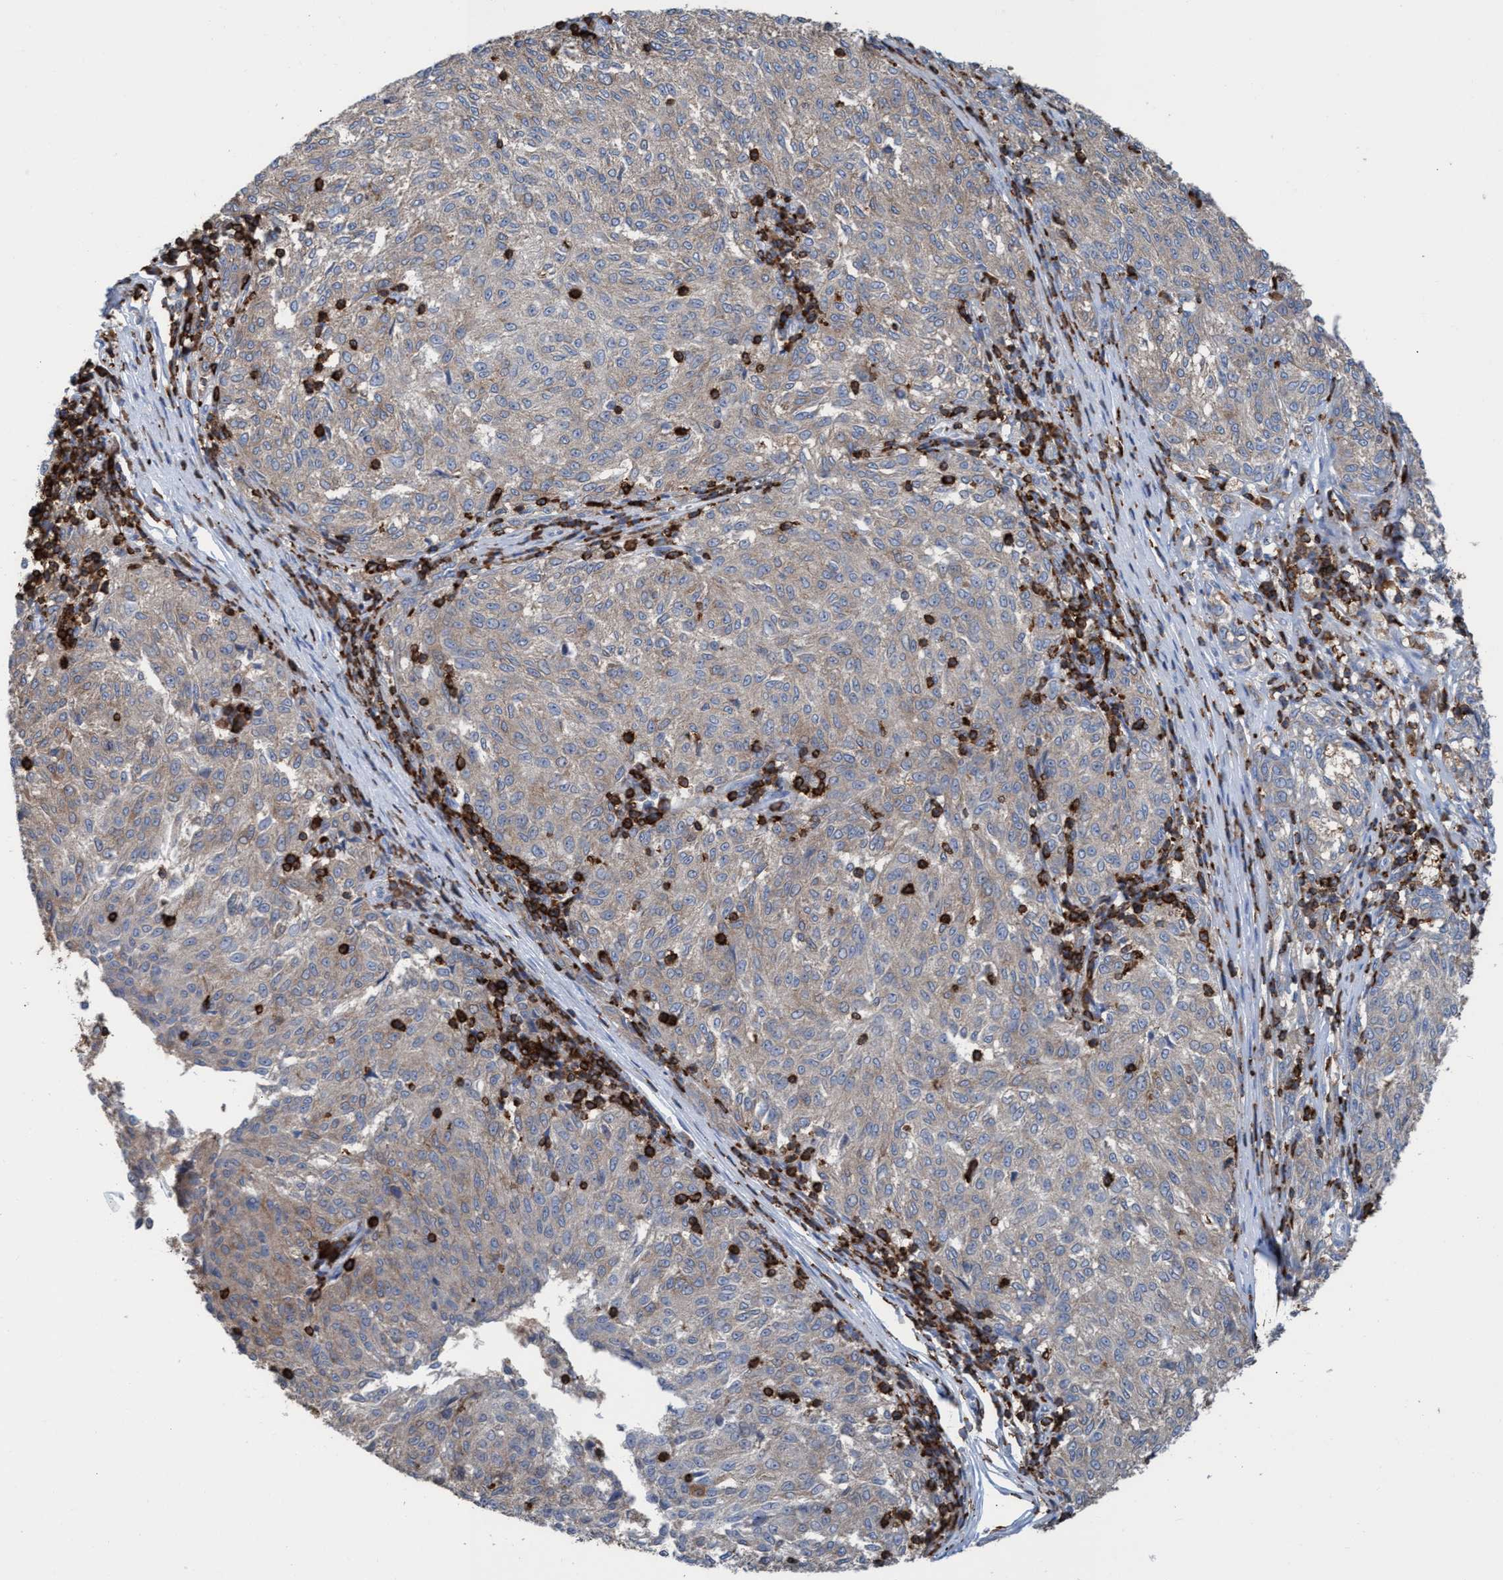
{"staining": {"intensity": "weak", "quantity": "25%-75%", "location": "cytoplasmic/membranous"}, "tissue": "melanoma", "cell_type": "Tumor cells", "image_type": "cancer", "snomed": [{"axis": "morphology", "description": "Malignant melanoma, NOS"}, {"axis": "topography", "description": "Skin"}], "caption": "The immunohistochemical stain highlights weak cytoplasmic/membranous expression in tumor cells of malignant melanoma tissue.", "gene": "EZR", "patient": {"sex": "female", "age": 72}}